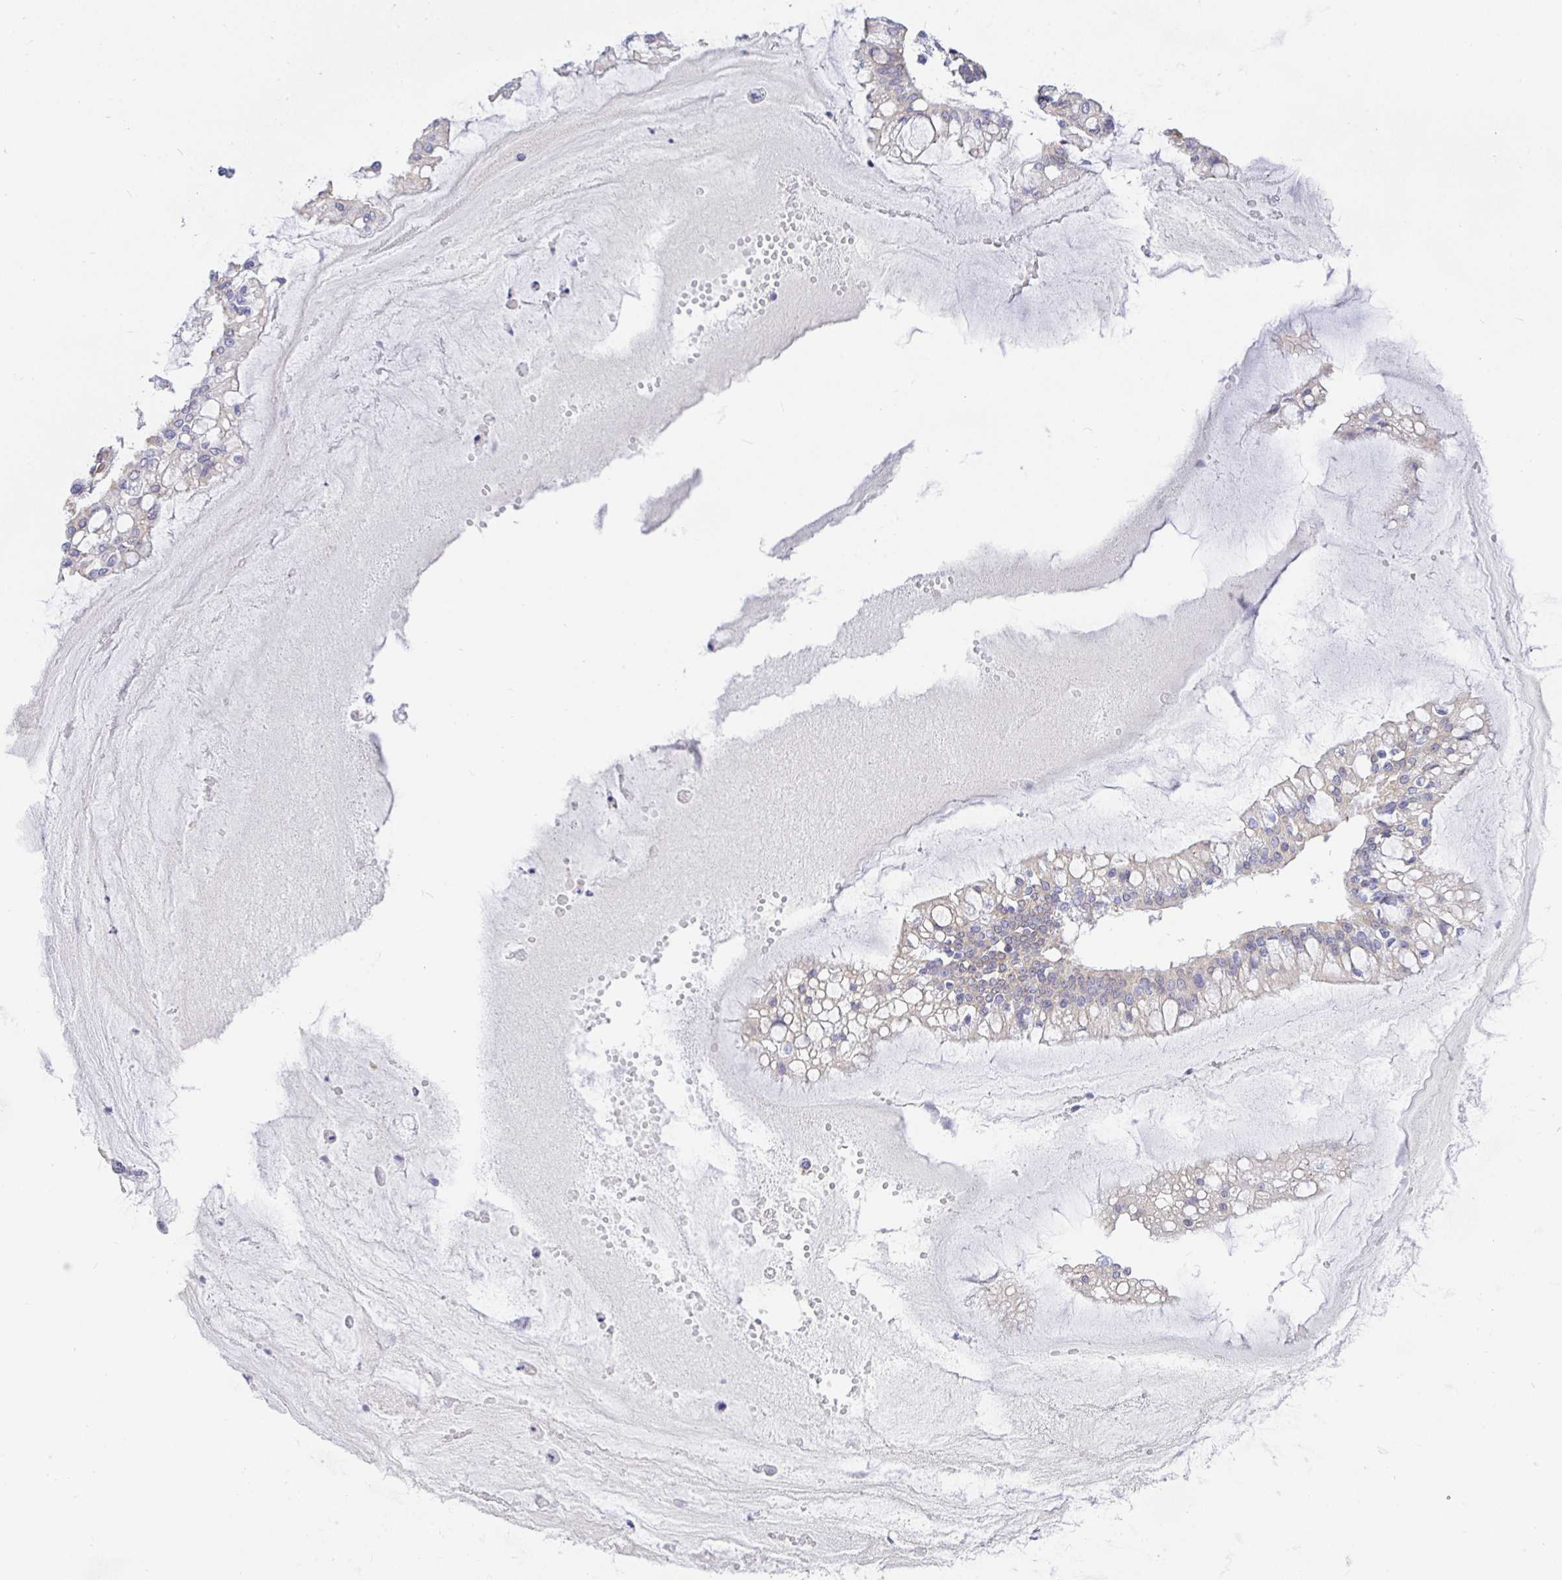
{"staining": {"intensity": "negative", "quantity": "none", "location": "none"}, "tissue": "ovarian cancer", "cell_type": "Tumor cells", "image_type": "cancer", "snomed": [{"axis": "morphology", "description": "Cystadenocarcinoma, mucinous, NOS"}, {"axis": "topography", "description": "Ovary"}], "caption": "There is no significant expression in tumor cells of mucinous cystadenocarcinoma (ovarian).", "gene": "EZHIP", "patient": {"sex": "female", "age": 73}}